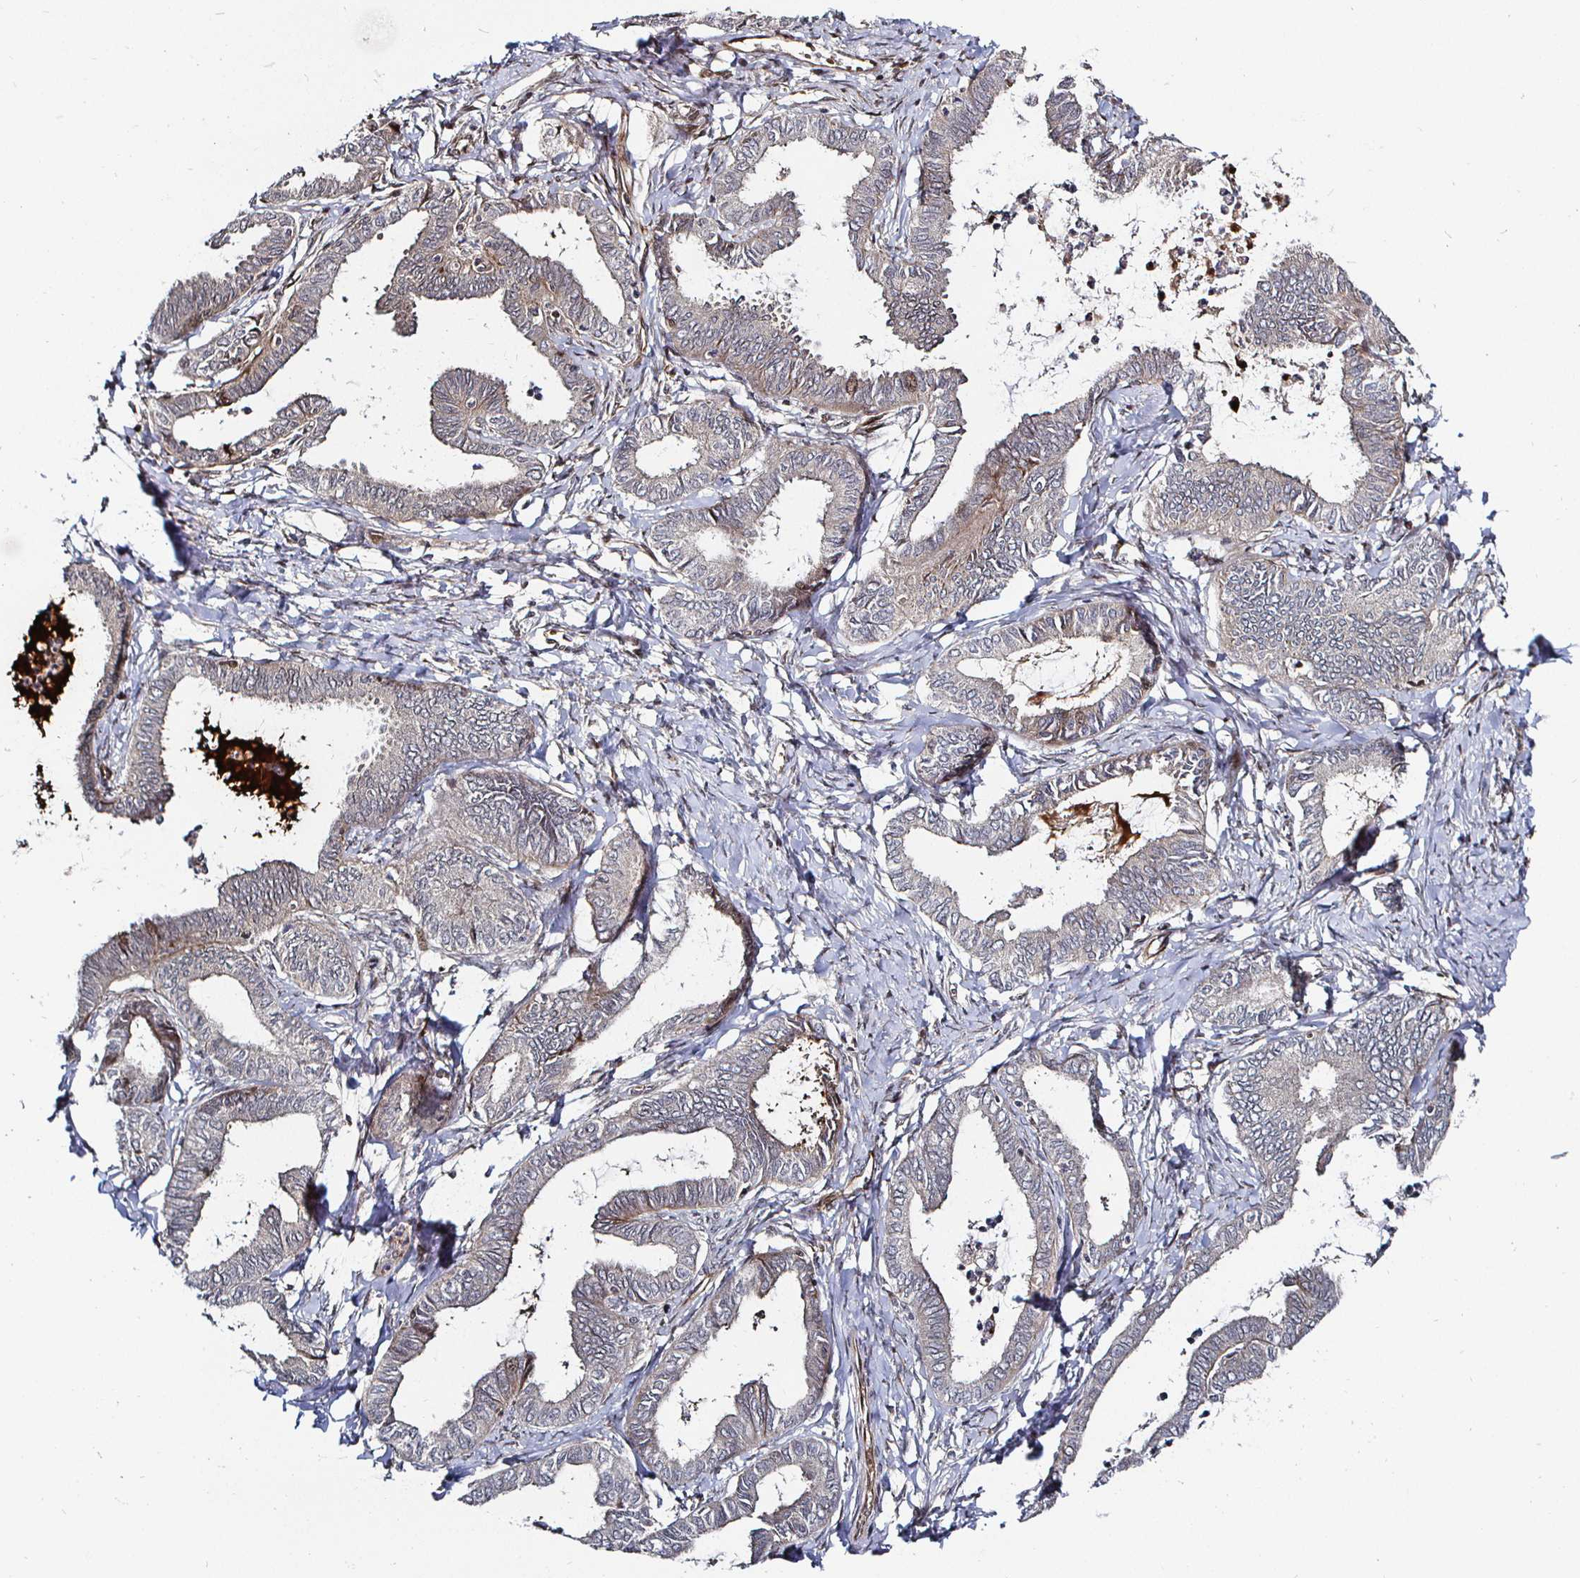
{"staining": {"intensity": "weak", "quantity": "<25%", "location": "cytoplasmic/membranous"}, "tissue": "ovarian cancer", "cell_type": "Tumor cells", "image_type": "cancer", "snomed": [{"axis": "morphology", "description": "Carcinoma, endometroid"}, {"axis": "topography", "description": "Ovary"}], "caption": "This micrograph is of ovarian endometroid carcinoma stained with immunohistochemistry to label a protein in brown with the nuclei are counter-stained blue. There is no expression in tumor cells.", "gene": "TBKBP1", "patient": {"sex": "female", "age": 70}}